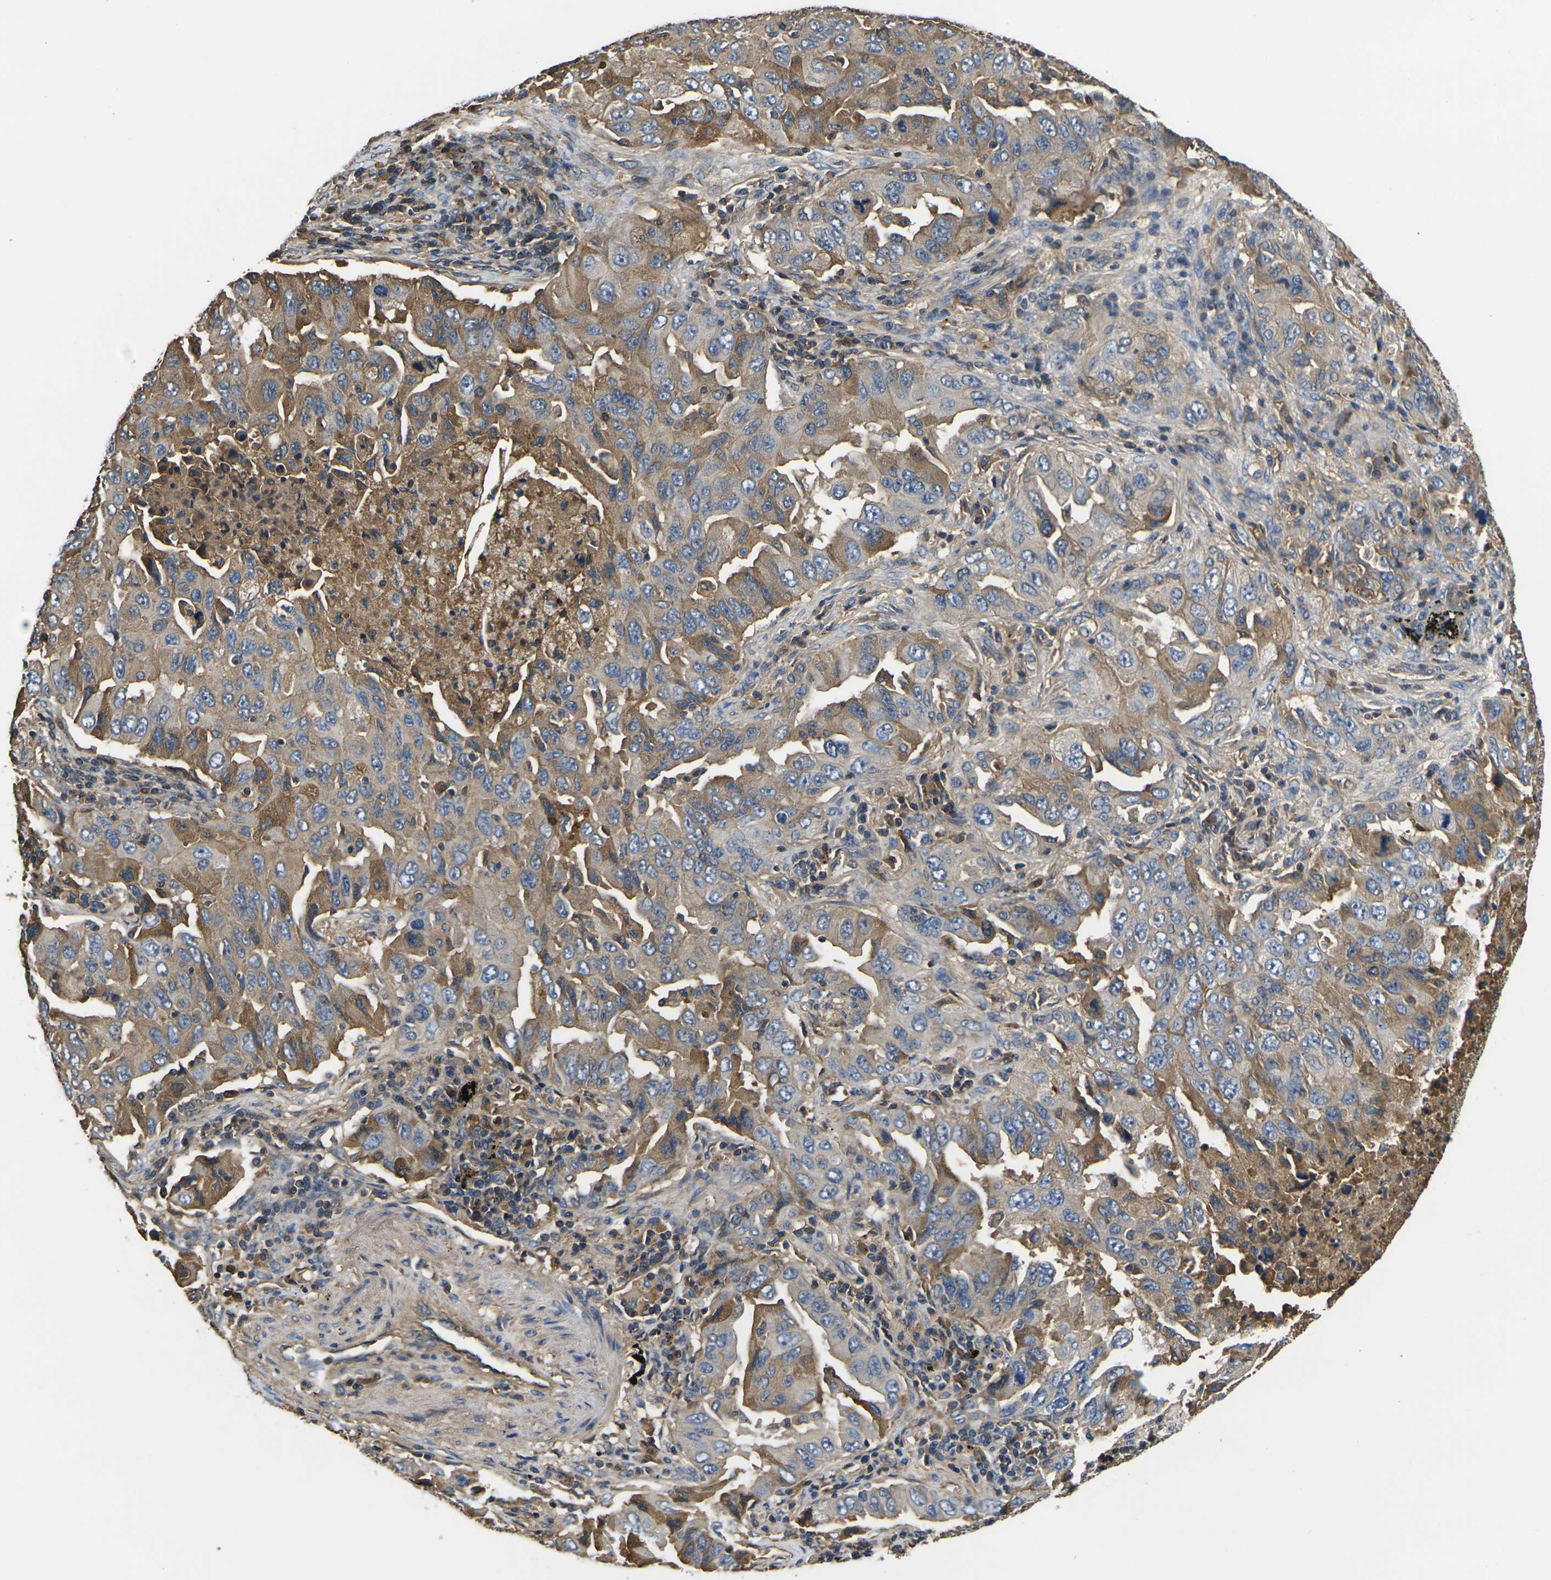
{"staining": {"intensity": "moderate", "quantity": "25%-75%", "location": "cytoplasmic/membranous"}, "tissue": "lung cancer", "cell_type": "Tumor cells", "image_type": "cancer", "snomed": [{"axis": "morphology", "description": "Adenocarcinoma, NOS"}, {"axis": "topography", "description": "Lung"}], "caption": "DAB (3,3'-diaminobenzidine) immunohistochemical staining of lung cancer reveals moderate cytoplasmic/membranous protein positivity in approximately 25%-75% of tumor cells.", "gene": "HSPG2", "patient": {"sex": "female", "age": 65}}